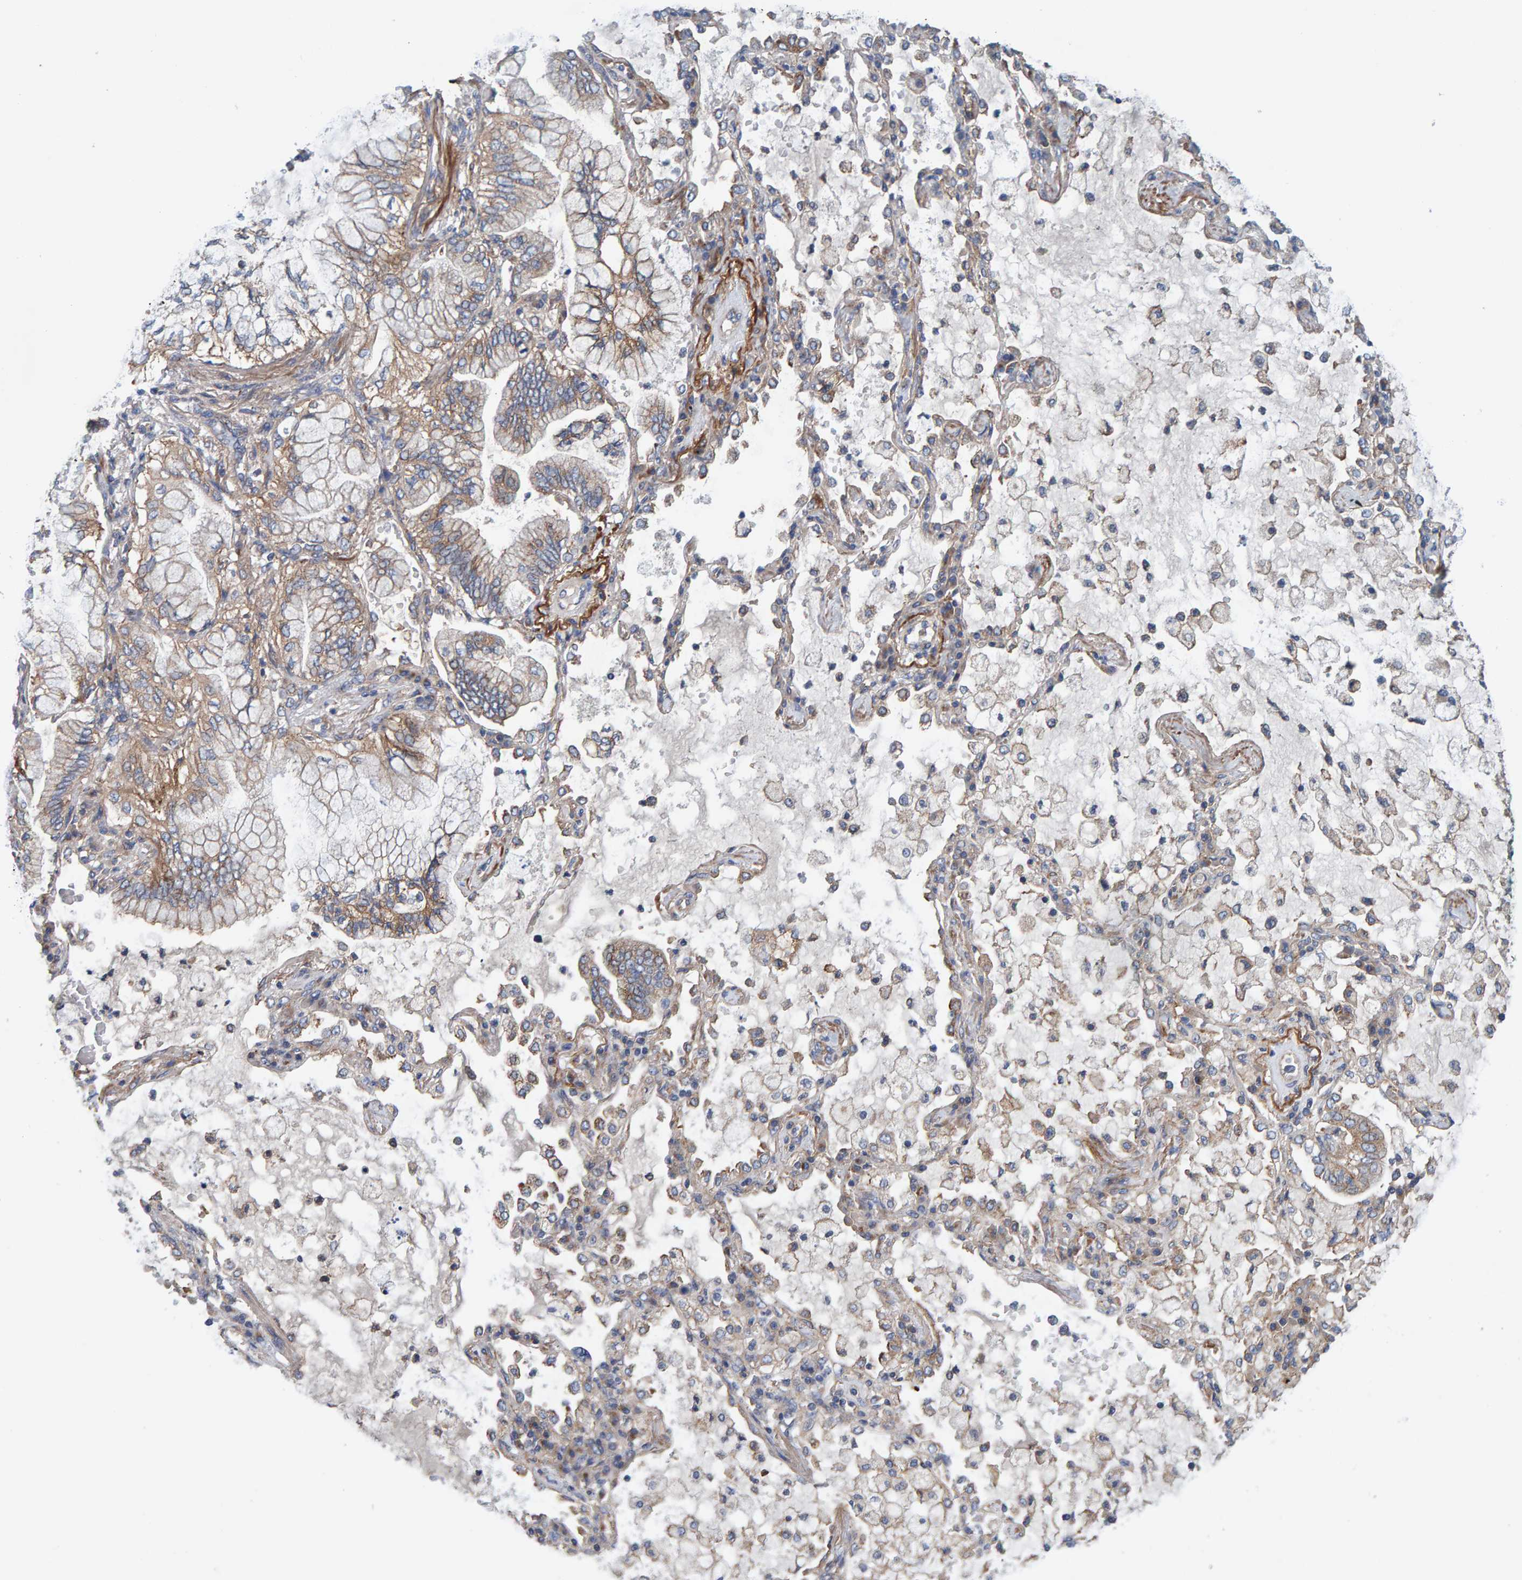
{"staining": {"intensity": "moderate", "quantity": "25%-75%", "location": "cytoplasmic/membranous"}, "tissue": "lung cancer", "cell_type": "Tumor cells", "image_type": "cancer", "snomed": [{"axis": "morphology", "description": "Adenocarcinoma, NOS"}, {"axis": "topography", "description": "Lung"}], "caption": "Immunohistochemical staining of lung cancer (adenocarcinoma) displays medium levels of moderate cytoplasmic/membranous expression in about 25%-75% of tumor cells.", "gene": "MKLN1", "patient": {"sex": "female", "age": 70}}